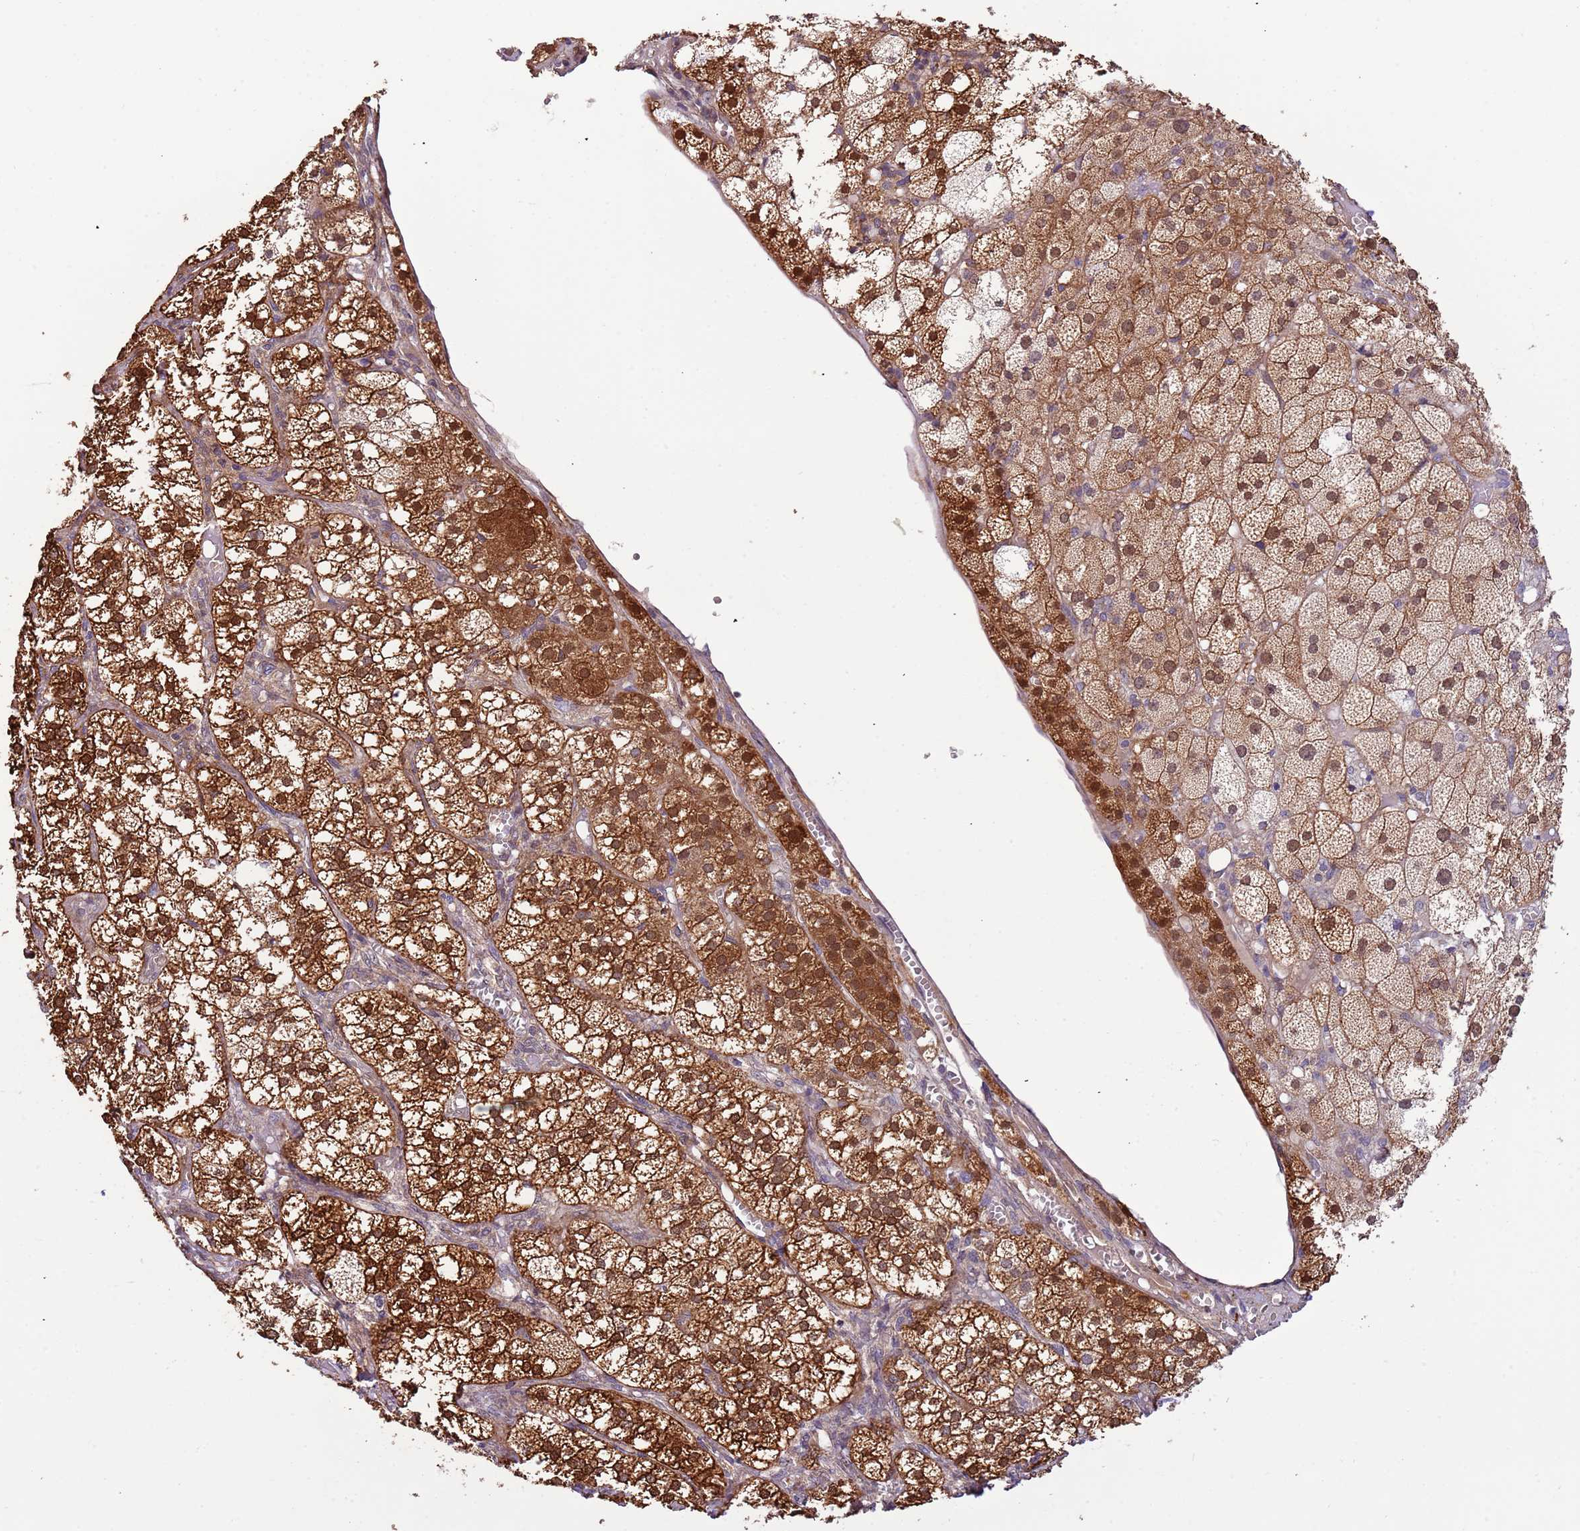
{"staining": {"intensity": "strong", "quantity": "25%-75%", "location": "cytoplasmic/membranous"}, "tissue": "adrenal gland", "cell_type": "Glandular cells", "image_type": "normal", "snomed": [{"axis": "morphology", "description": "Normal tissue, NOS"}, {"axis": "topography", "description": "Adrenal gland"}], "caption": "Immunohistochemistry of unremarkable human adrenal gland reveals high levels of strong cytoplasmic/membranous expression in about 25%-75% of glandular cells.", "gene": "LAMB4", "patient": {"sex": "female", "age": 61}}